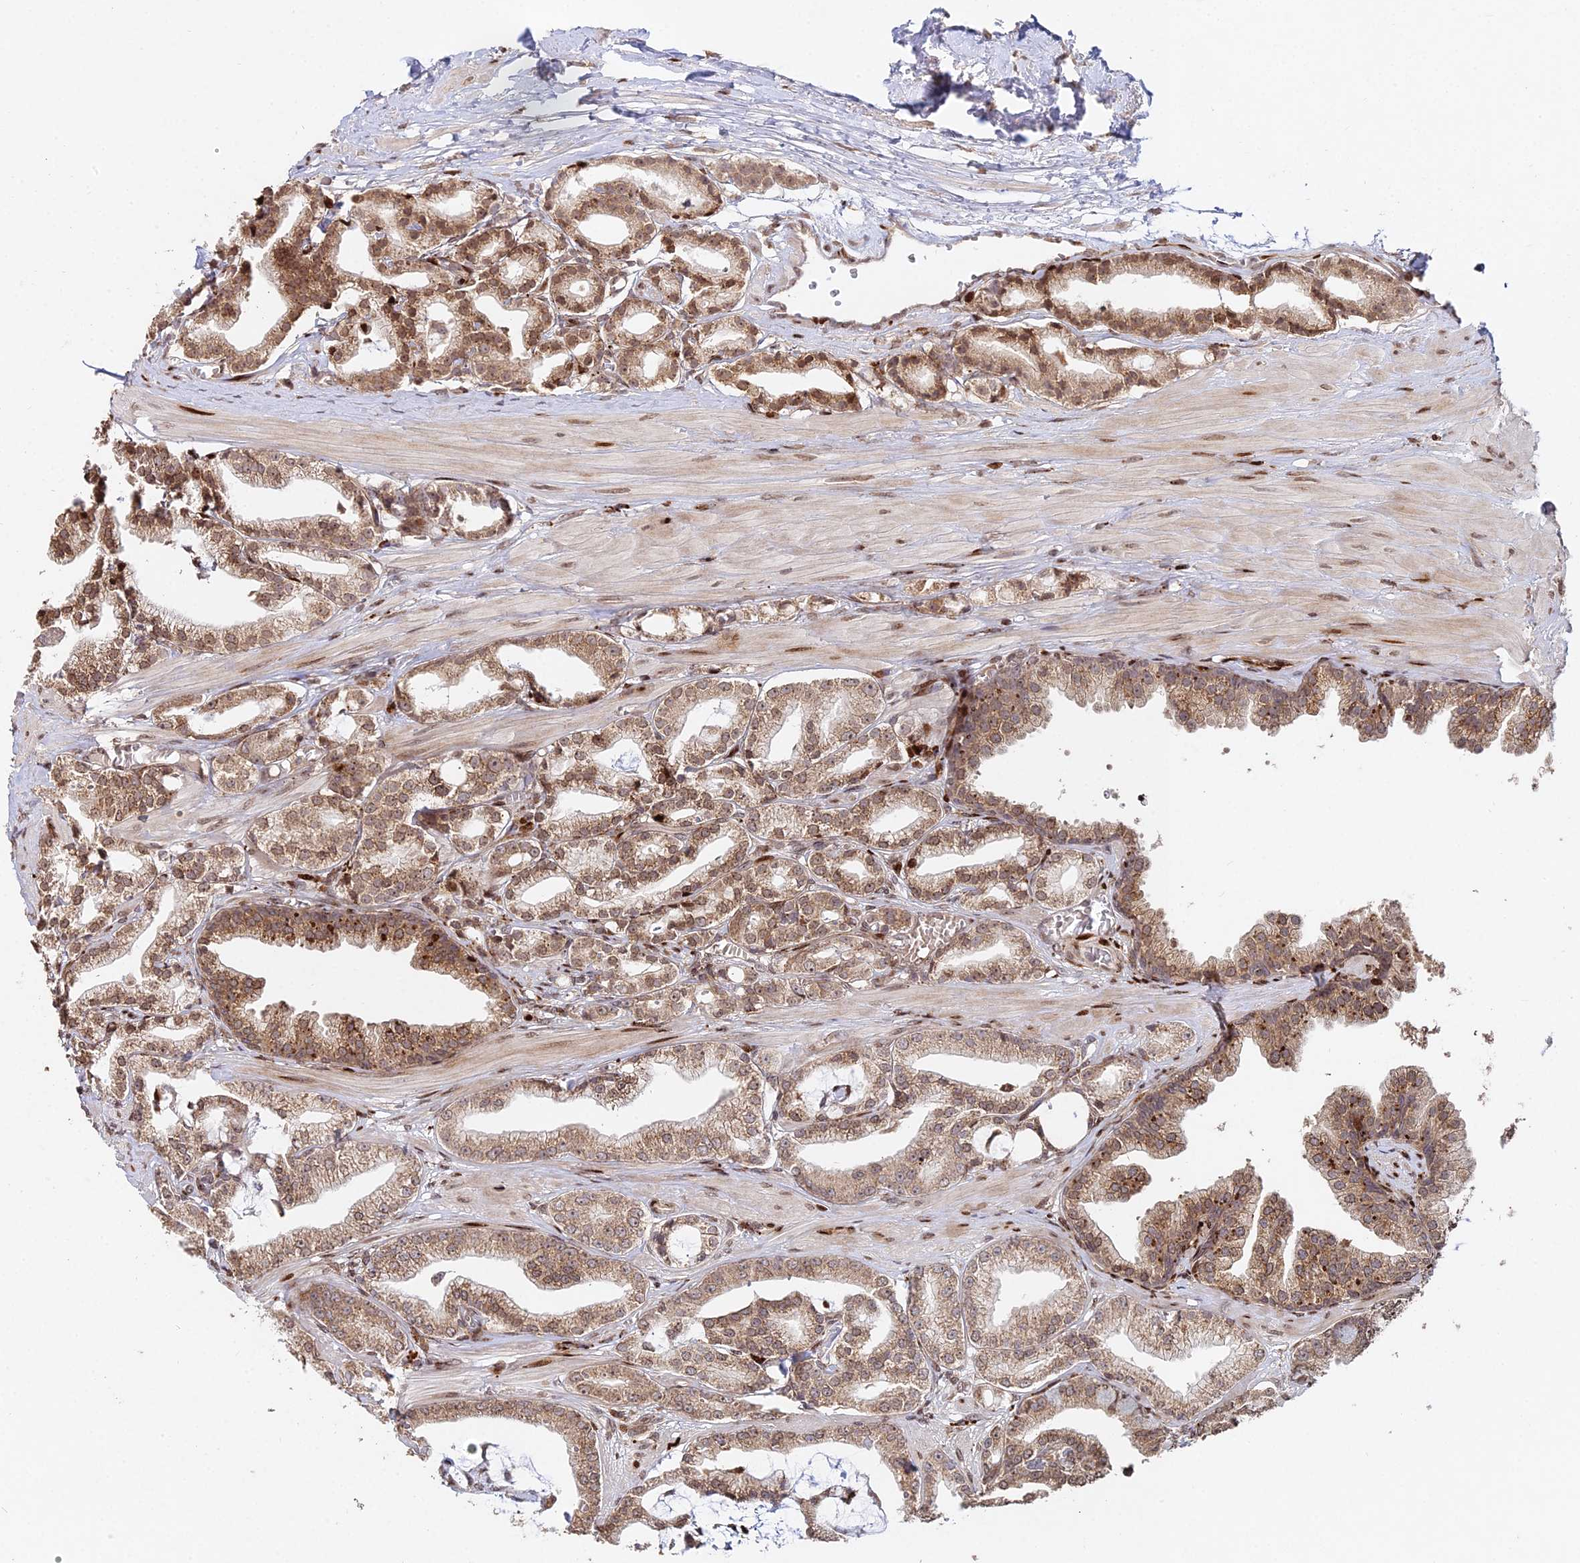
{"staining": {"intensity": "moderate", "quantity": ">75%", "location": "cytoplasmic/membranous,nuclear"}, "tissue": "prostate cancer", "cell_type": "Tumor cells", "image_type": "cancer", "snomed": [{"axis": "morphology", "description": "Adenocarcinoma, High grade"}, {"axis": "topography", "description": "Prostate"}], "caption": "High-grade adenocarcinoma (prostate) tissue exhibits moderate cytoplasmic/membranous and nuclear positivity in about >75% of tumor cells, visualized by immunohistochemistry.", "gene": "RBMS2", "patient": {"sex": "male", "age": 71}}